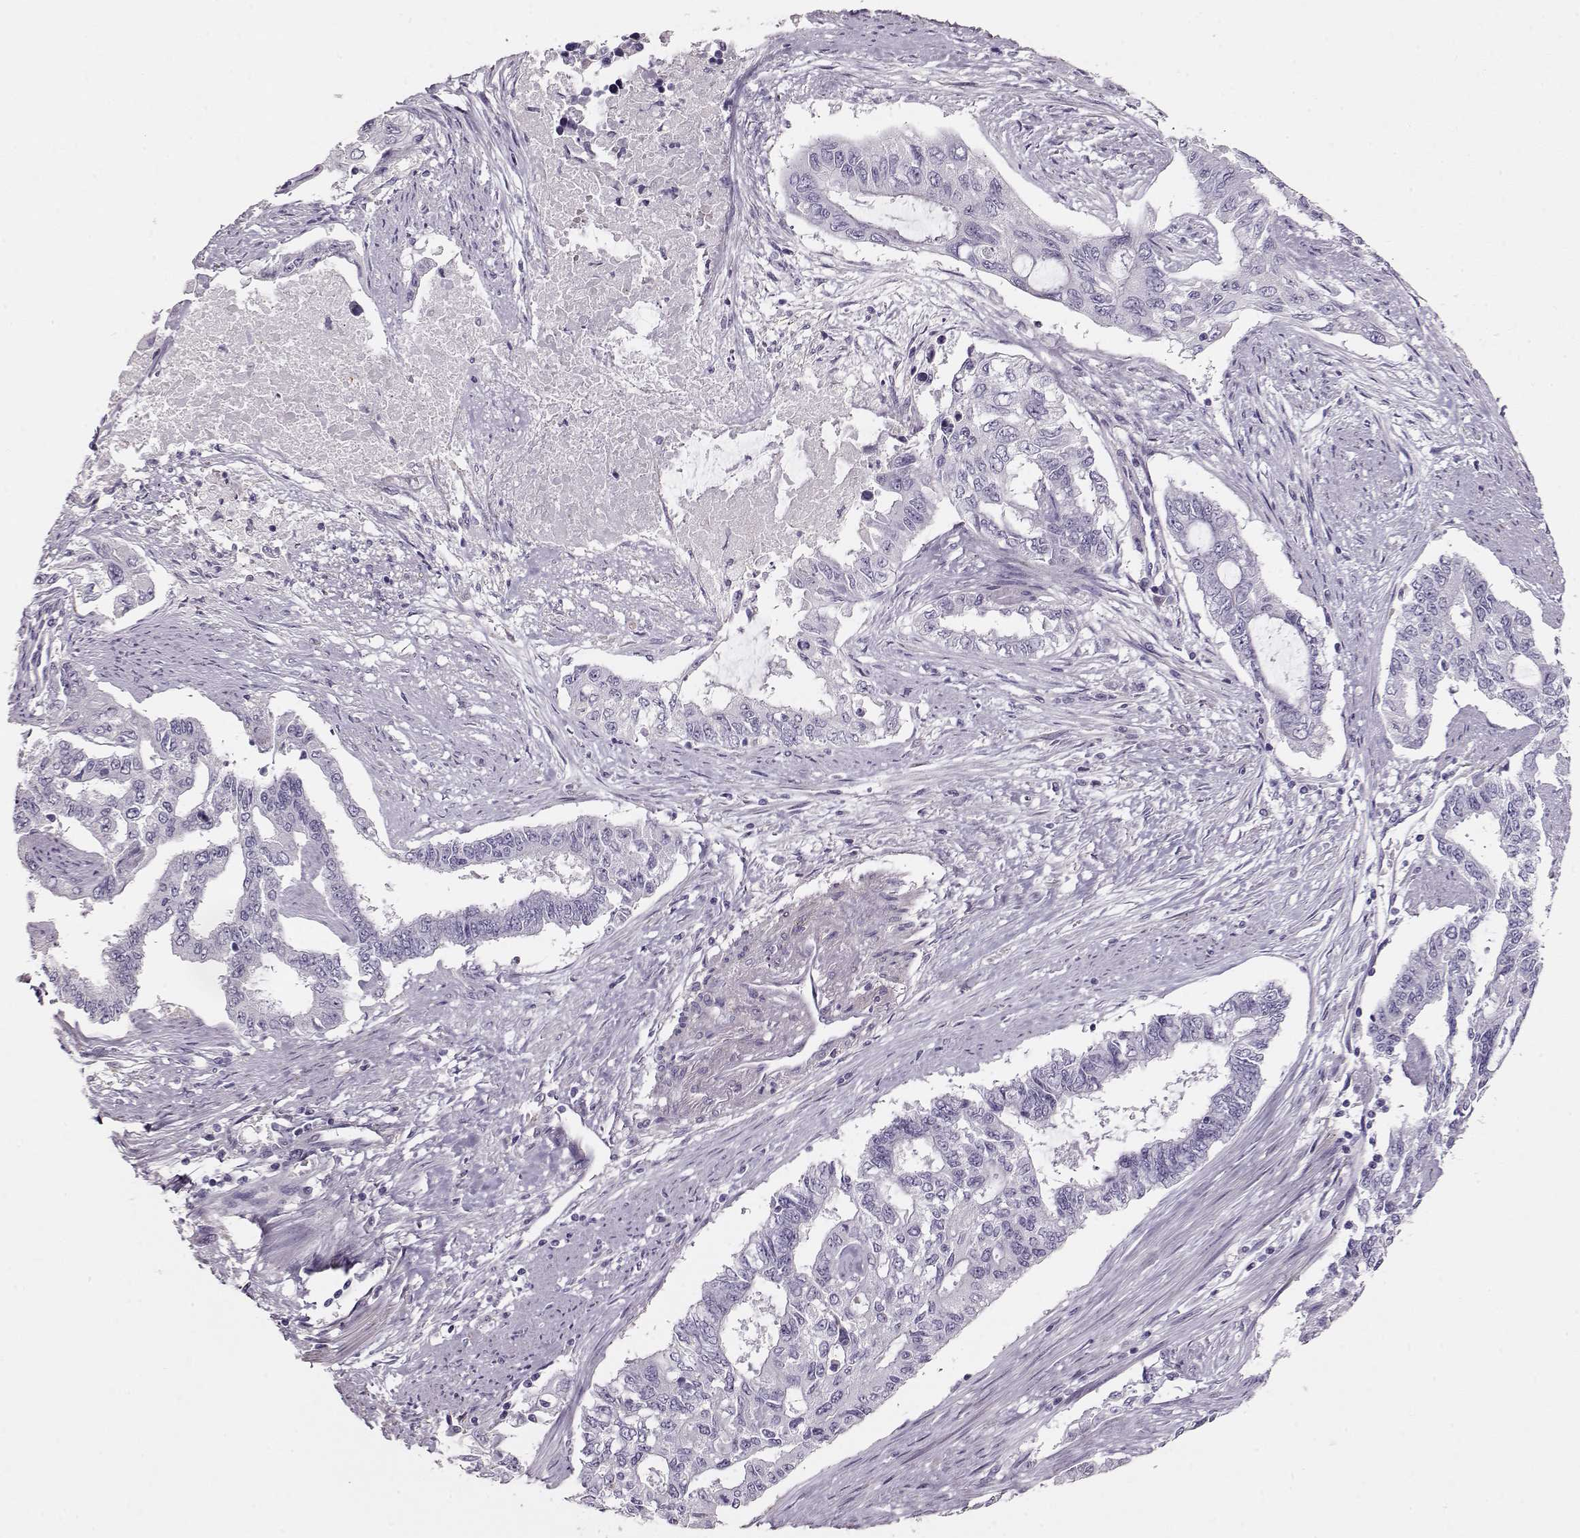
{"staining": {"intensity": "negative", "quantity": "none", "location": "none"}, "tissue": "endometrial cancer", "cell_type": "Tumor cells", "image_type": "cancer", "snomed": [{"axis": "morphology", "description": "Adenocarcinoma, NOS"}, {"axis": "topography", "description": "Uterus"}], "caption": "An image of human endometrial cancer is negative for staining in tumor cells. (DAB IHC visualized using brightfield microscopy, high magnification).", "gene": "RBM44", "patient": {"sex": "female", "age": 59}}